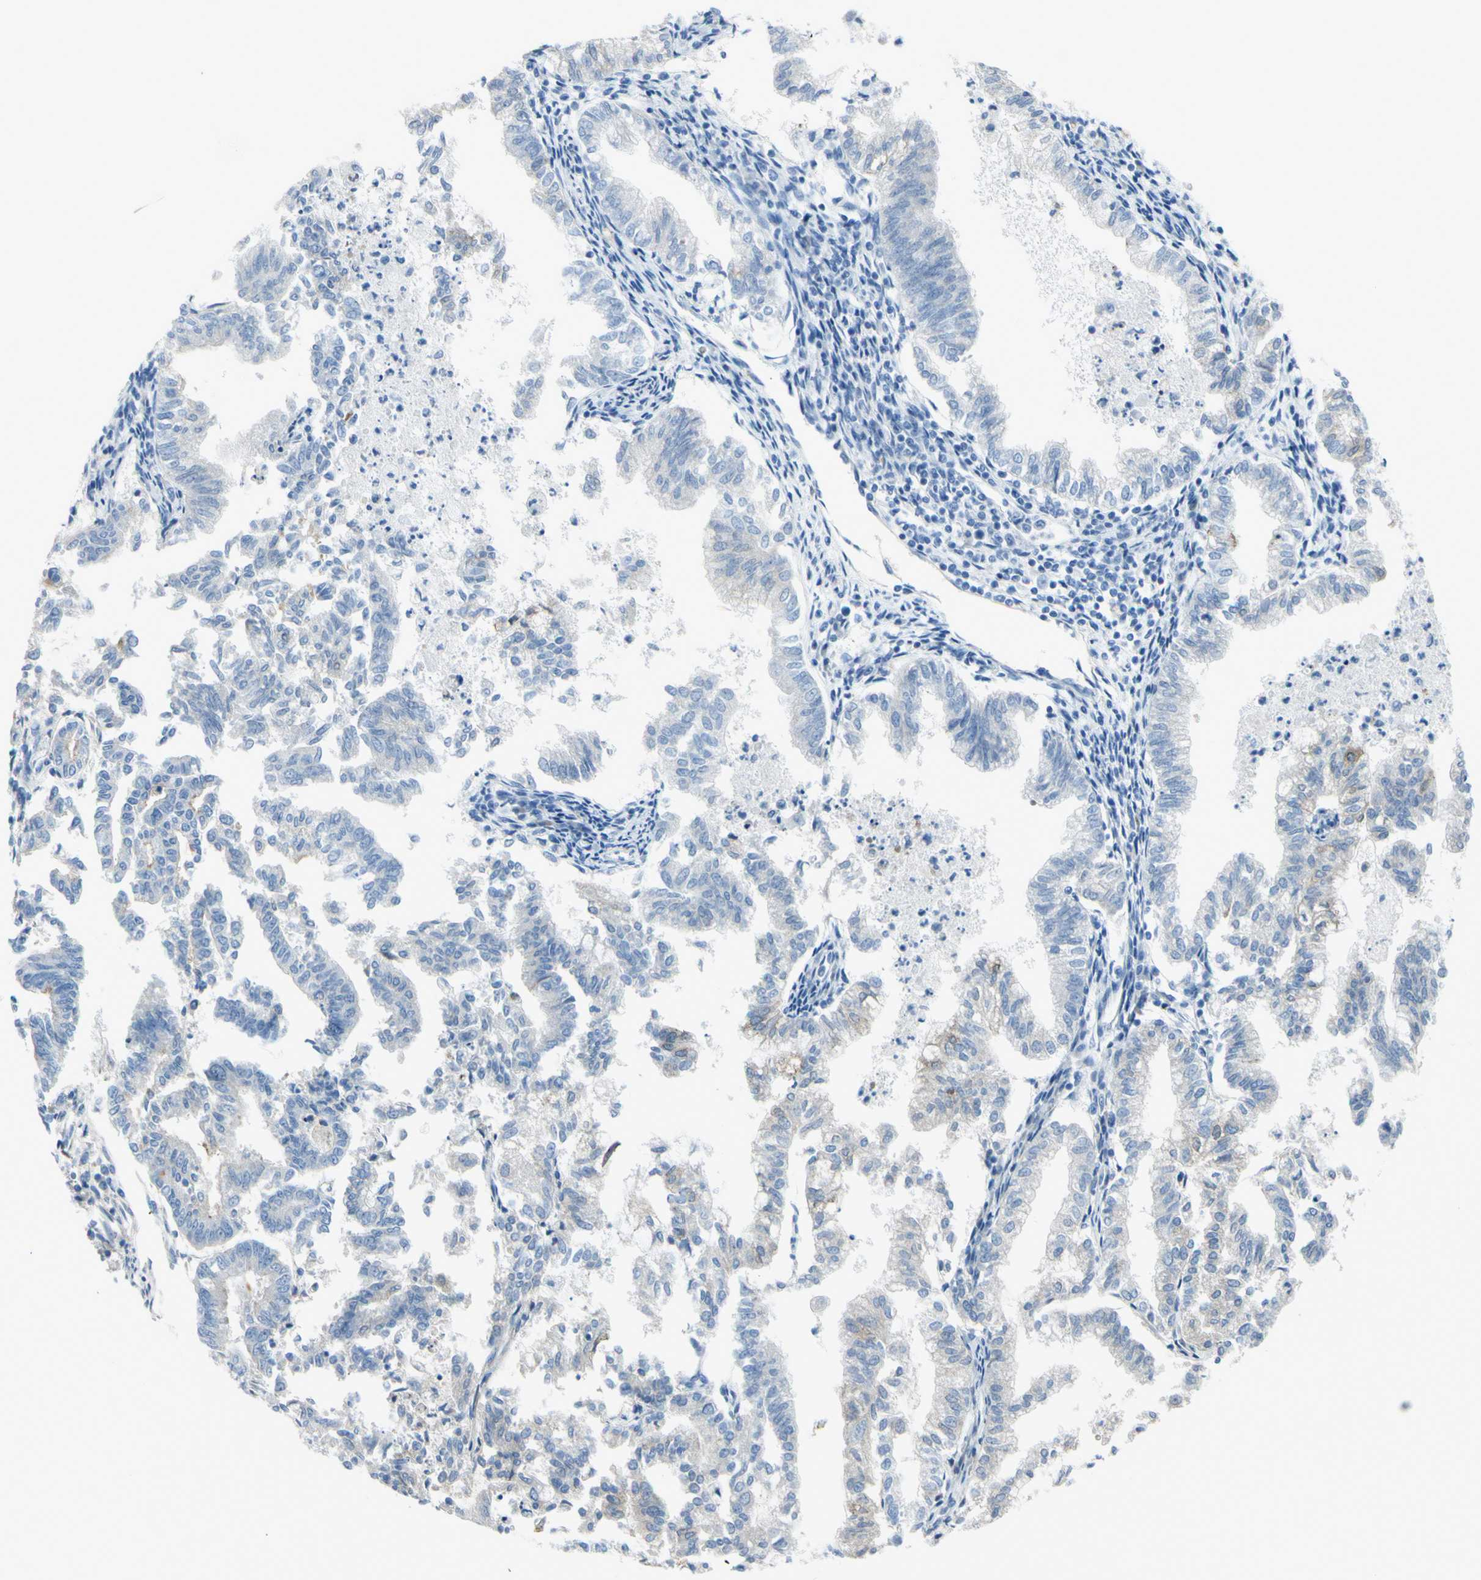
{"staining": {"intensity": "weak", "quantity": "25%-75%", "location": "cytoplasmic/membranous"}, "tissue": "endometrial cancer", "cell_type": "Tumor cells", "image_type": "cancer", "snomed": [{"axis": "morphology", "description": "Necrosis, NOS"}, {"axis": "morphology", "description": "Adenocarcinoma, NOS"}, {"axis": "topography", "description": "Endometrium"}], "caption": "Protein staining by immunohistochemistry (IHC) shows weak cytoplasmic/membranous positivity in approximately 25%-75% of tumor cells in adenocarcinoma (endometrial). The protein of interest is shown in brown color, while the nuclei are stained blue.", "gene": "NCBP2L", "patient": {"sex": "female", "age": 79}}